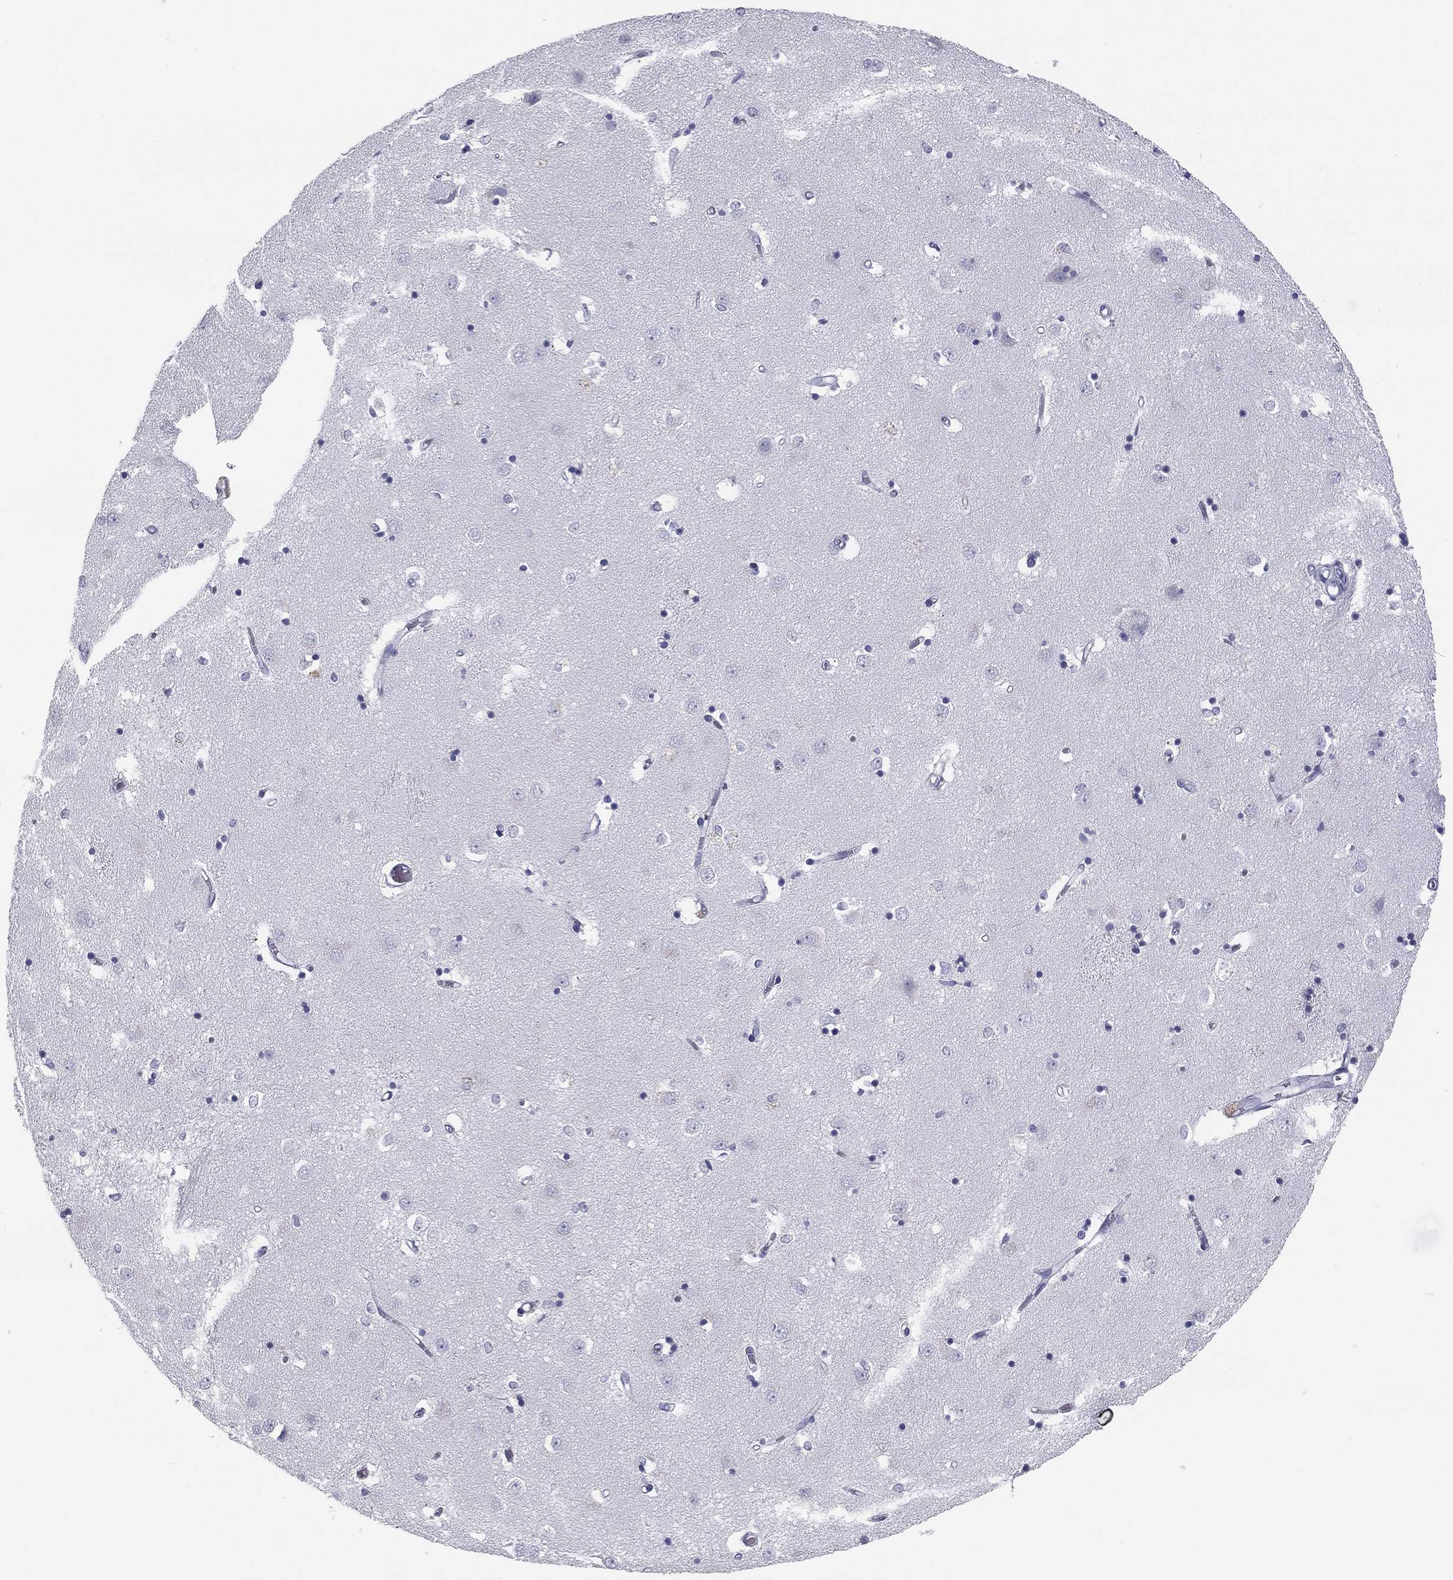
{"staining": {"intensity": "negative", "quantity": "none", "location": "none"}, "tissue": "caudate", "cell_type": "Glial cells", "image_type": "normal", "snomed": [{"axis": "morphology", "description": "Normal tissue, NOS"}, {"axis": "topography", "description": "Lateral ventricle wall"}], "caption": "The photomicrograph demonstrates no significant expression in glial cells of caudate. Nuclei are stained in blue.", "gene": "SULT2B1", "patient": {"sex": "male", "age": 54}}